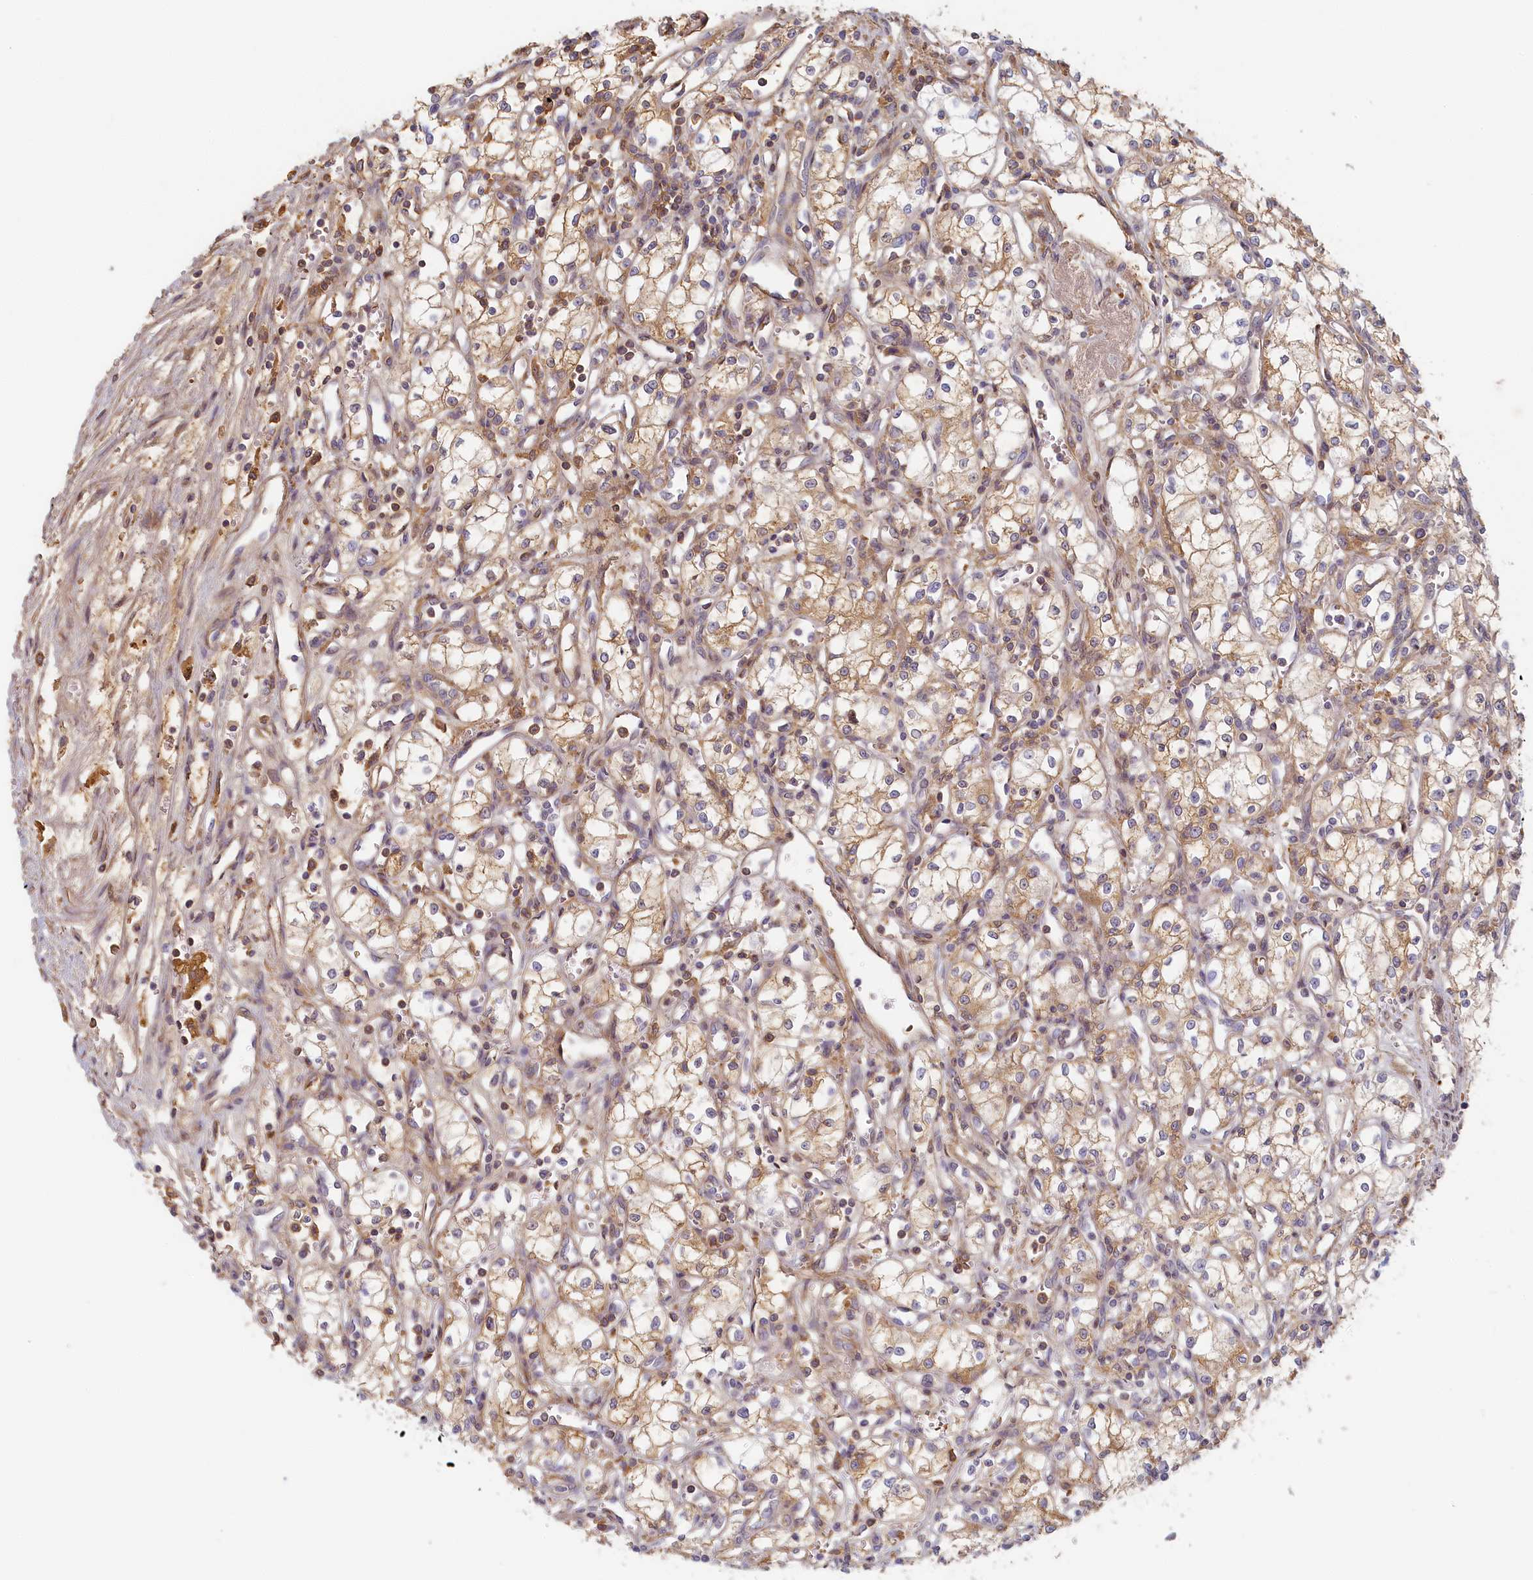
{"staining": {"intensity": "weak", "quantity": "25%-75%", "location": "cytoplasmic/membranous"}, "tissue": "renal cancer", "cell_type": "Tumor cells", "image_type": "cancer", "snomed": [{"axis": "morphology", "description": "Adenocarcinoma, NOS"}, {"axis": "topography", "description": "Kidney"}], "caption": "An immunohistochemistry (IHC) histopathology image of tumor tissue is shown. Protein staining in brown highlights weak cytoplasmic/membranous positivity in renal cancer within tumor cells.", "gene": "STX16", "patient": {"sex": "male", "age": 59}}